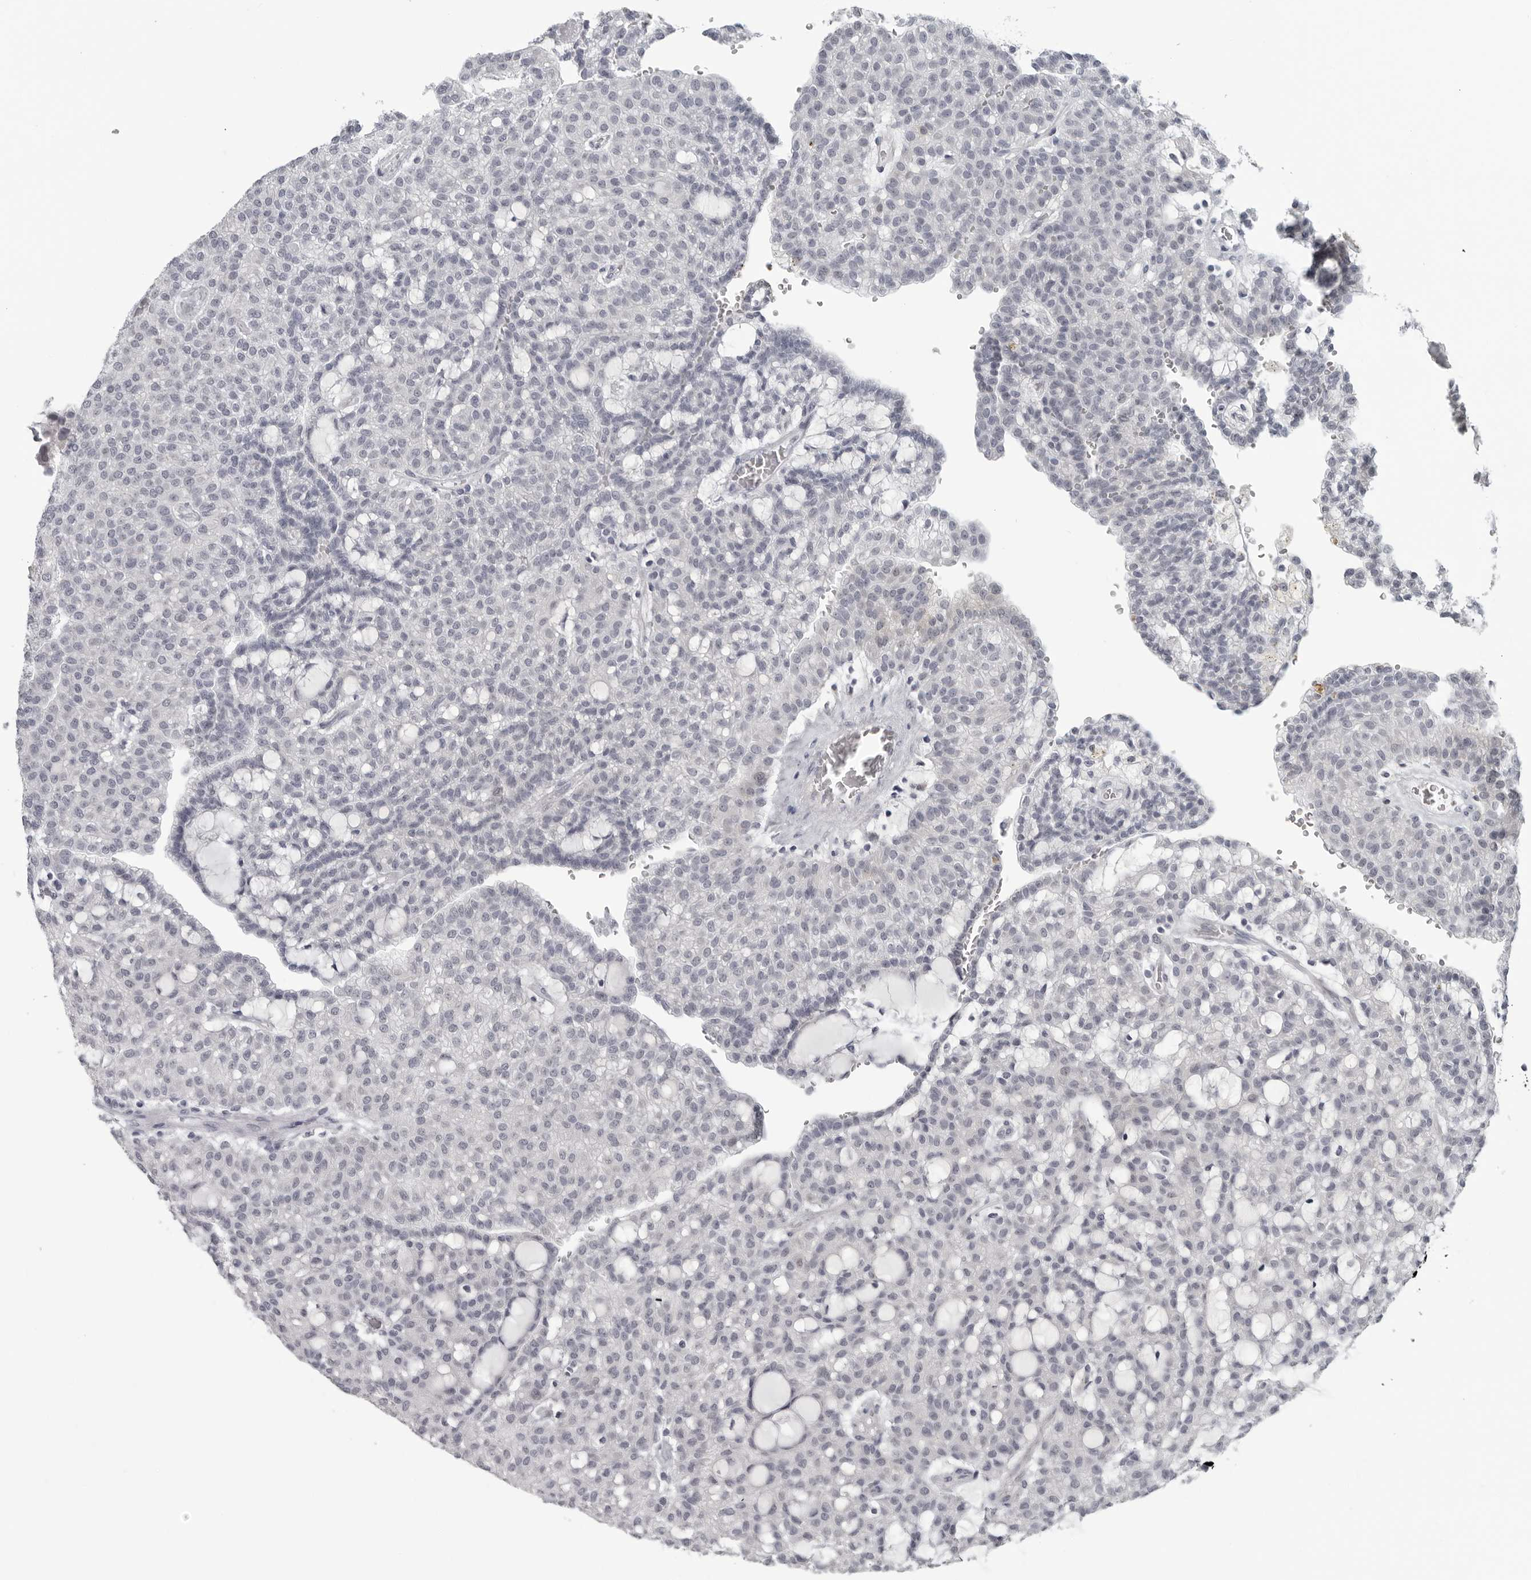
{"staining": {"intensity": "negative", "quantity": "none", "location": "none"}, "tissue": "renal cancer", "cell_type": "Tumor cells", "image_type": "cancer", "snomed": [{"axis": "morphology", "description": "Adenocarcinoma, NOS"}, {"axis": "topography", "description": "Kidney"}], "caption": "This is an IHC image of renal adenocarcinoma. There is no expression in tumor cells.", "gene": "OPLAH", "patient": {"sex": "male", "age": 63}}